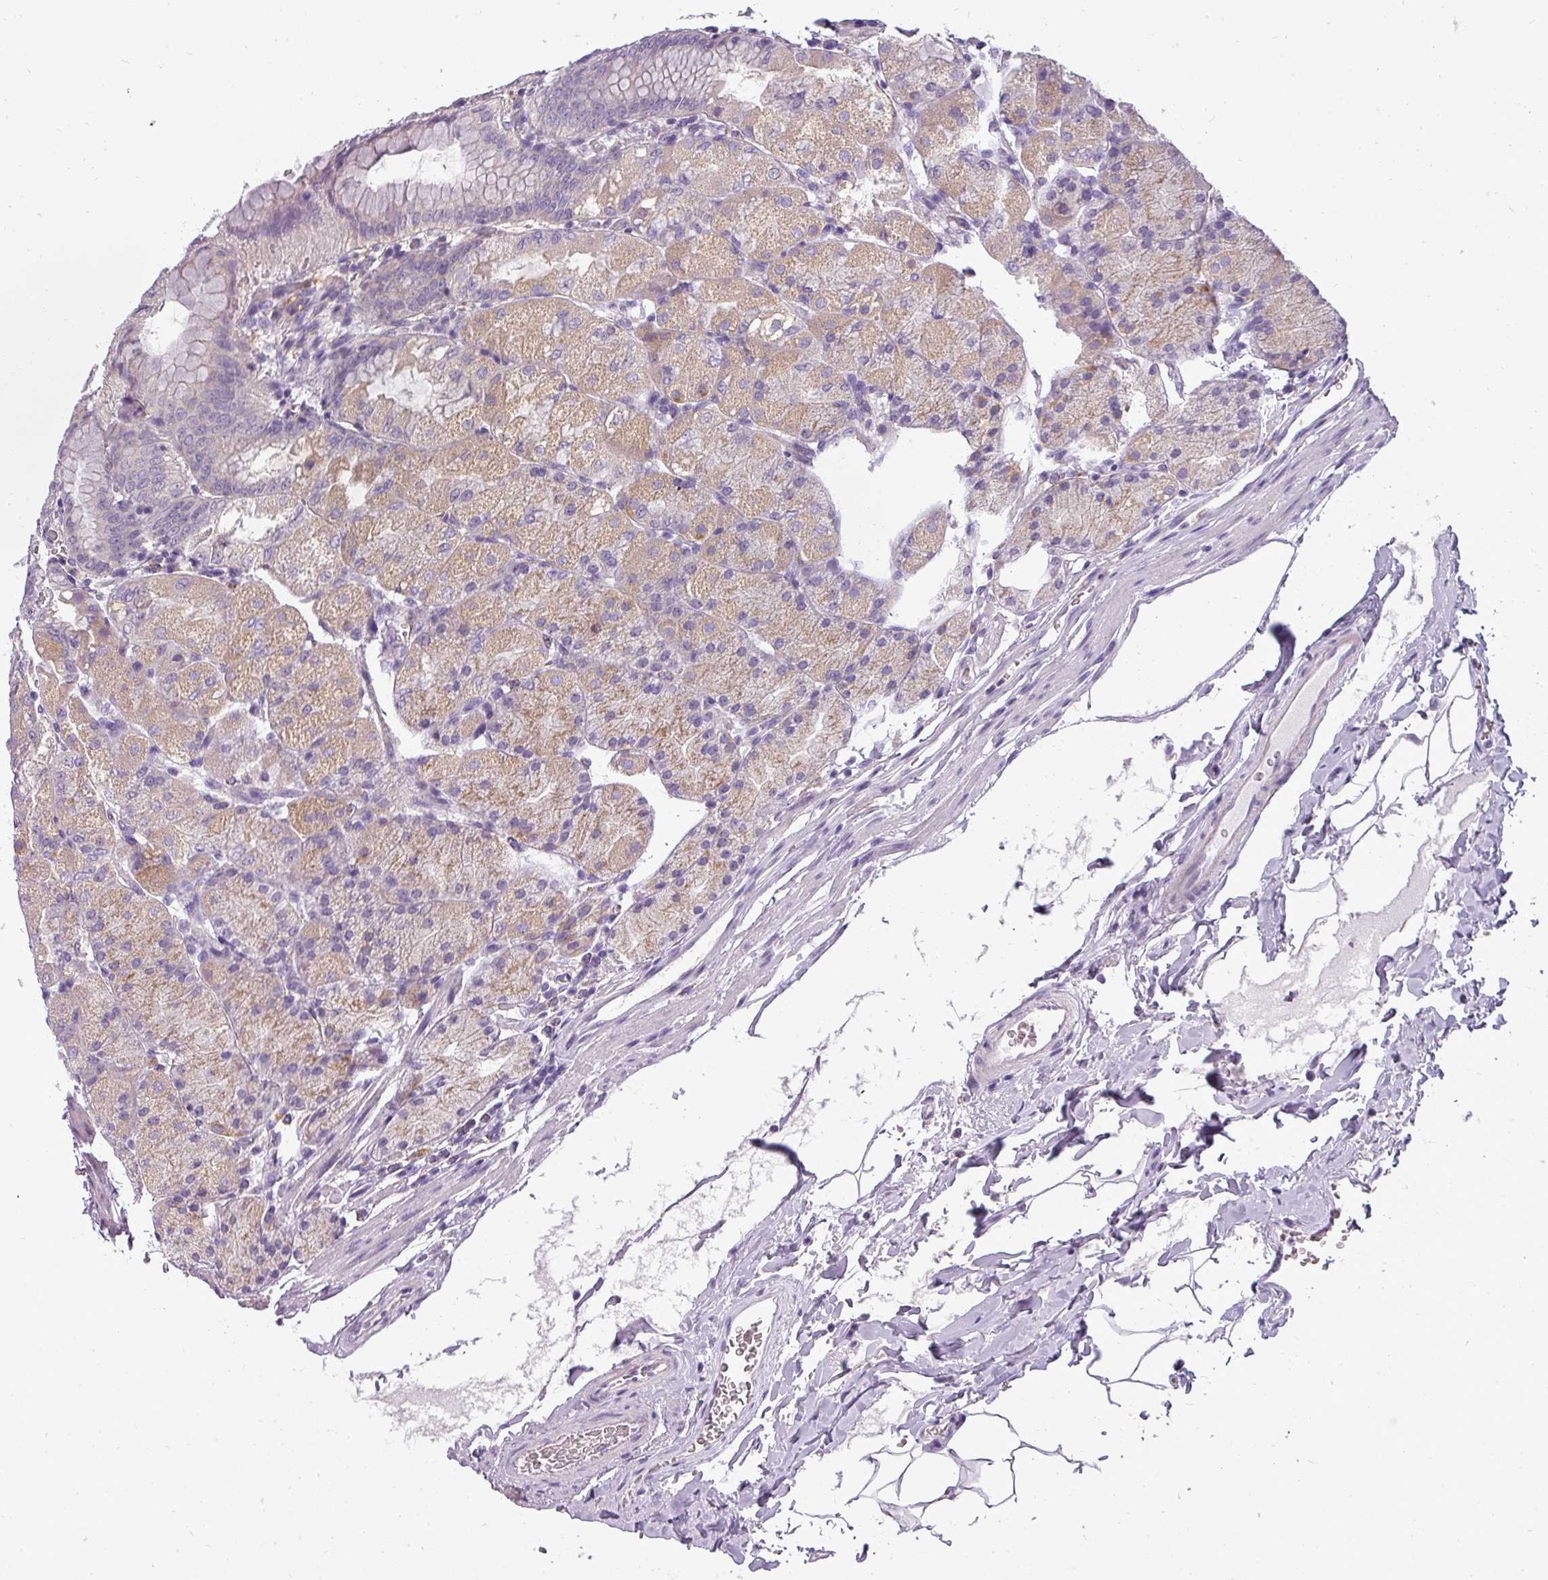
{"staining": {"intensity": "weak", "quantity": "25%-75%", "location": "cytoplasmic/membranous"}, "tissue": "stomach", "cell_type": "Glandular cells", "image_type": "normal", "snomed": [{"axis": "morphology", "description": "Normal tissue, NOS"}, {"axis": "topography", "description": "Stomach, upper"}, {"axis": "topography", "description": "Stomach, lower"}], "caption": "Immunohistochemical staining of unremarkable human stomach reveals 25%-75% levels of weak cytoplasmic/membranous protein expression in approximately 25%-75% of glandular cells.", "gene": "ATP6V1D", "patient": {"sex": "male", "age": 62}}